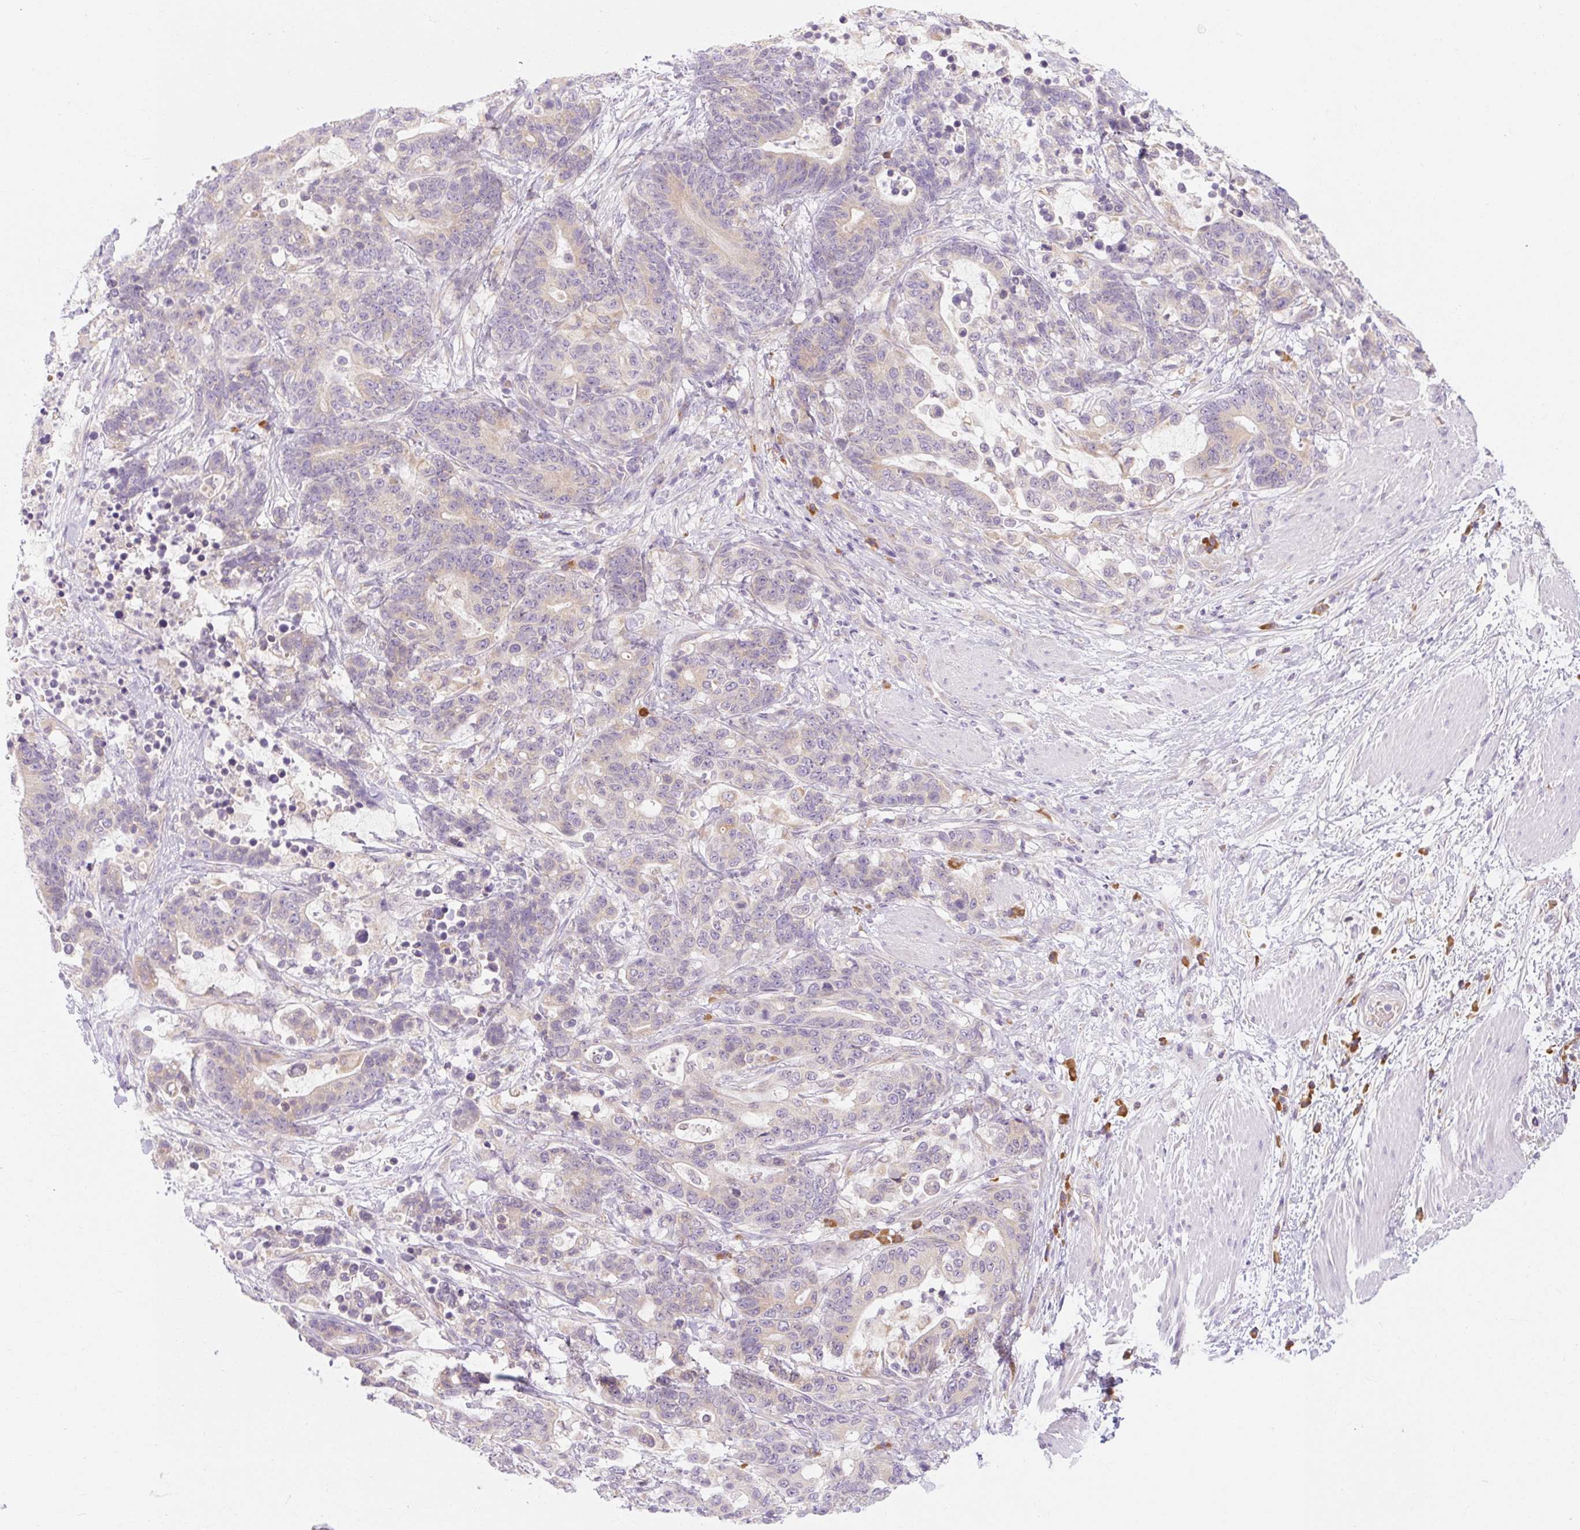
{"staining": {"intensity": "weak", "quantity": "<25%", "location": "cytoplasmic/membranous"}, "tissue": "stomach cancer", "cell_type": "Tumor cells", "image_type": "cancer", "snomed": [{"axis": "morphology", "description": "Normal tissue, NOS"}, {"axis": "morphology", "description": "Adenocarcinoma, NOS"}, {"axis": "topography", "description": "Stomach"}], "caption": "High power microscopy image of an immunohistochemistry (IHC) micrograph of stomach cancer (adenocarcinoma), revealing no significant staining in tumor cells.", "gene": "MYO1D", "patient": {"sex": "female", "age": 64}}